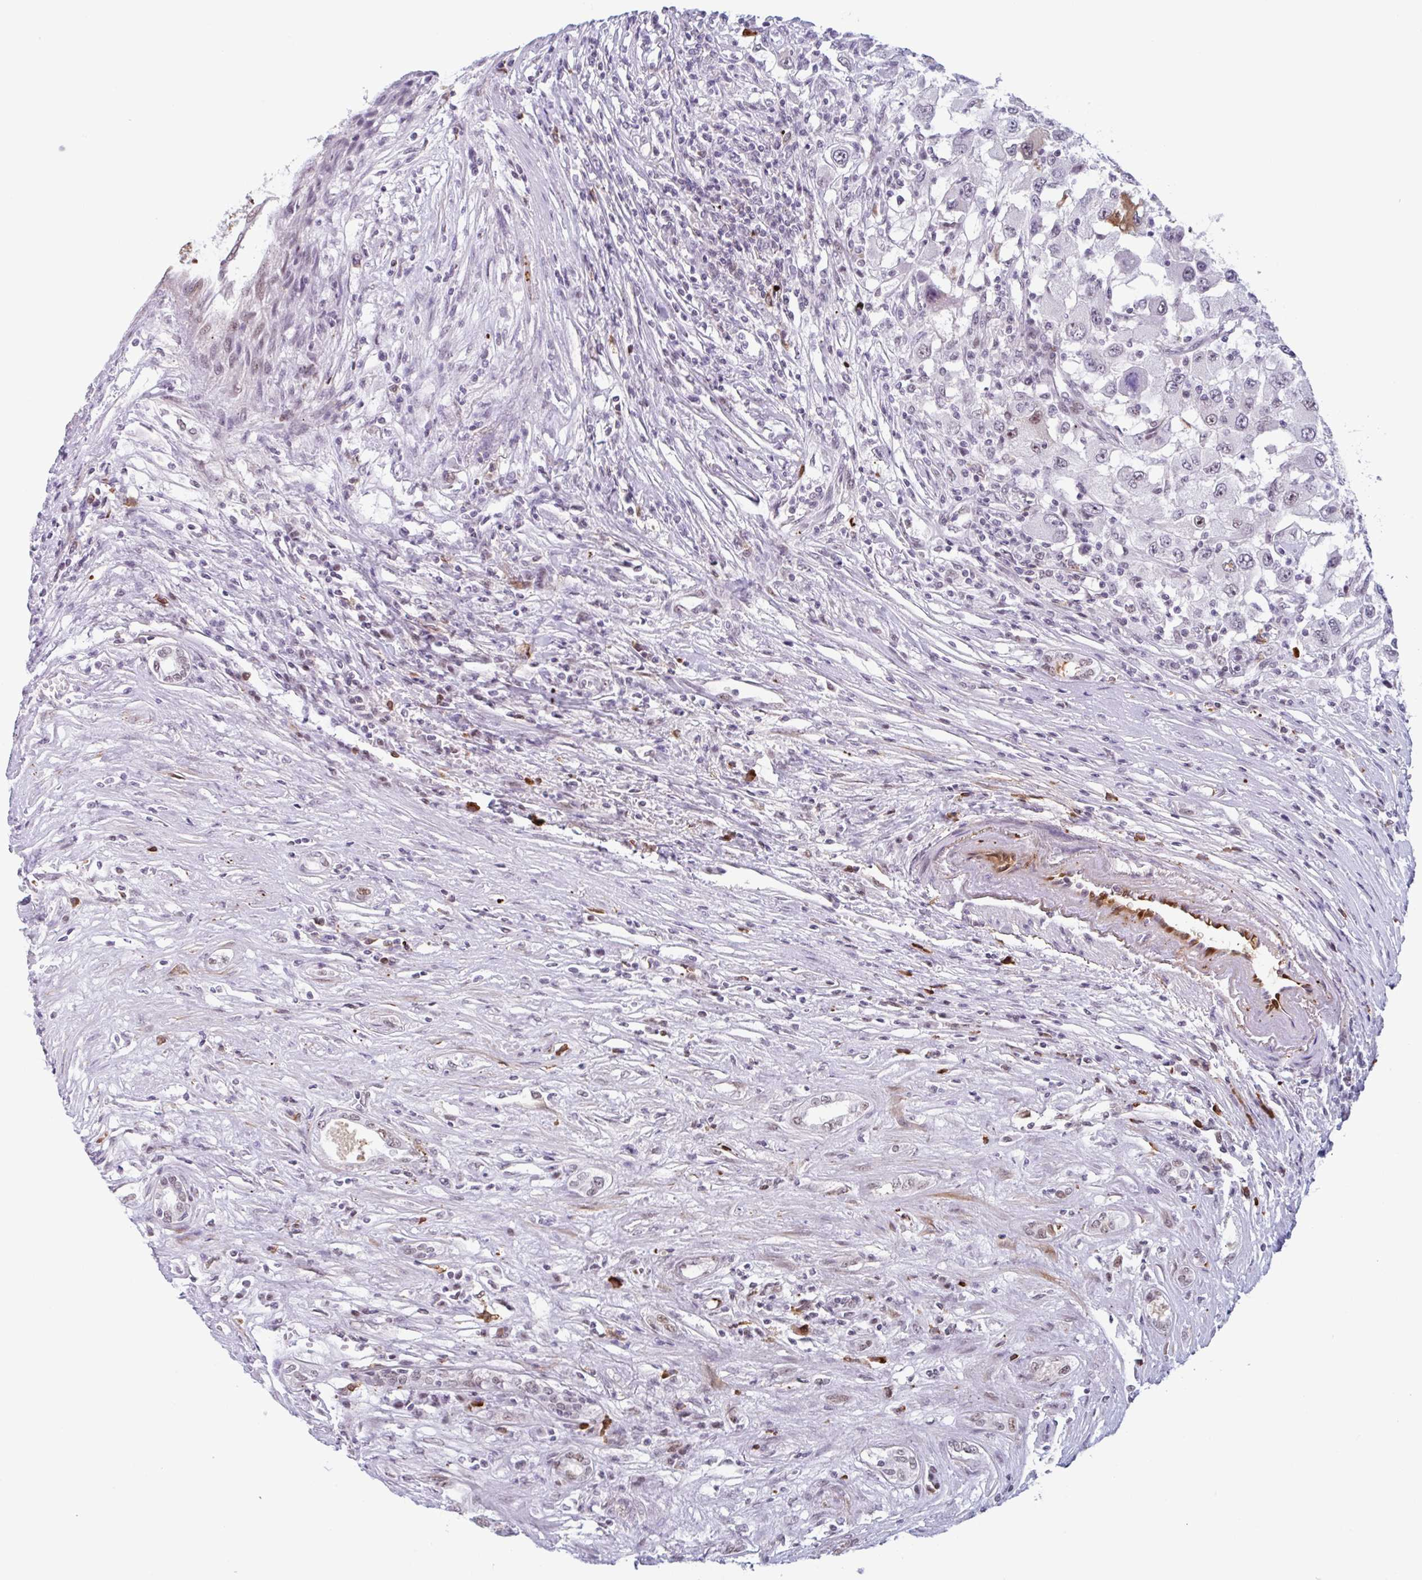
{"staining": {"intensity": "negative", "quantity": "none", "location": "none"}, "tissue": "renal cancer", "cell_type": "Tumor cells", "image_type": "cancer", "snomed": [{"axis": "morphology", "description": "Adenocarcinoma, NOS"}, {"axis": "topography", "description": "Kidney"}], "caption": "Tumor cells are negative for protein expression in human renal adenocarcinoma.", "gene": "PLG", "patient": {"sex": "female", "age": 67}}